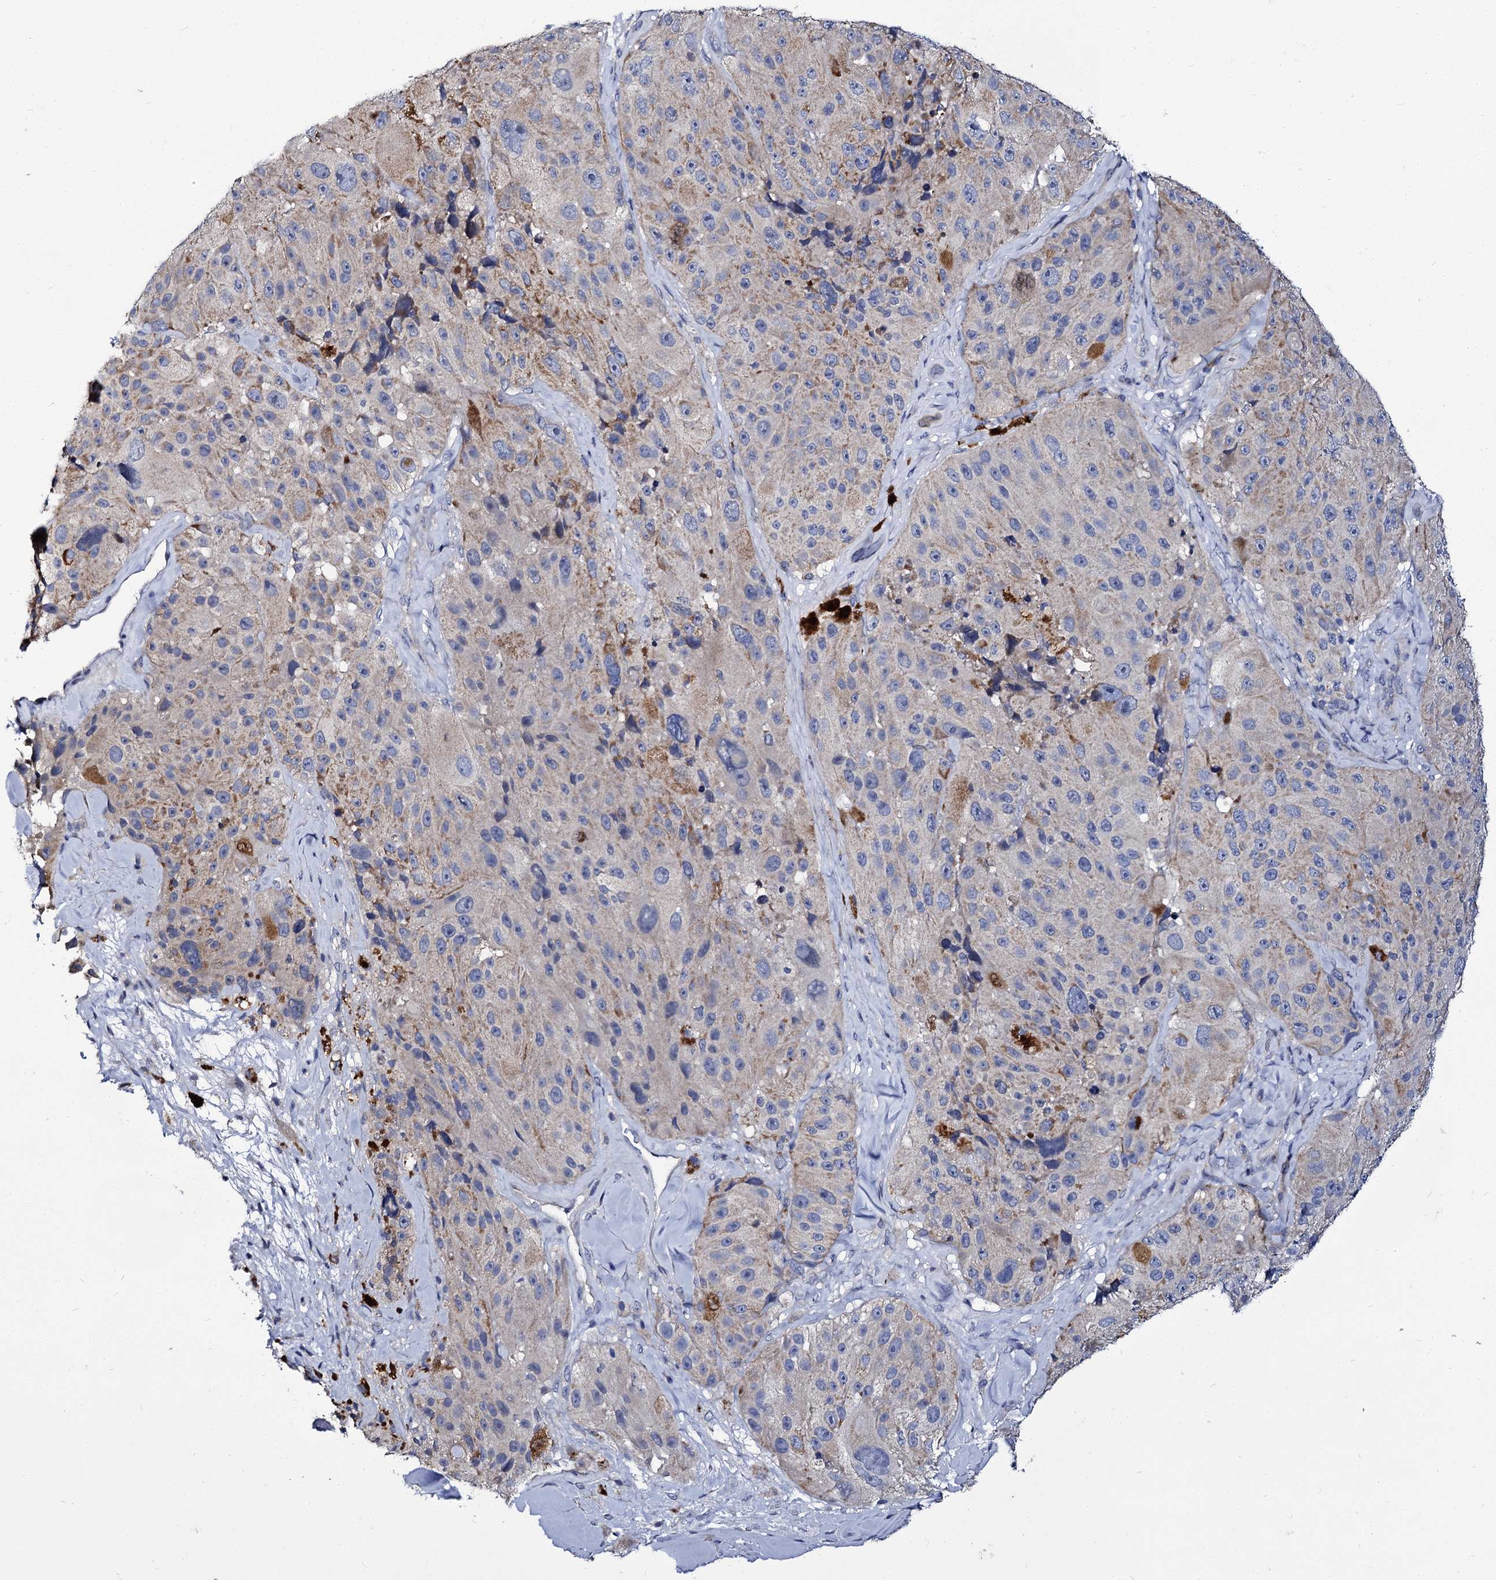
{"staining": {"intensity": "negative", "quantity": "none", "location": "none"}, "tissue": "melanoma", "cell_type": "Tumor cells", "image_type": "cancer", "snomed": [{"axis": "morphology", "description": "Malignant melanoma, Metastatic site"}, {"axis": "topography", "description": "Lymph node"}], "caption": "The photomicrograph demonstrates no staining of tumor cells in melanoma.", "gene": "PANX2", "patient": {"sex": "male", "age": 62}}